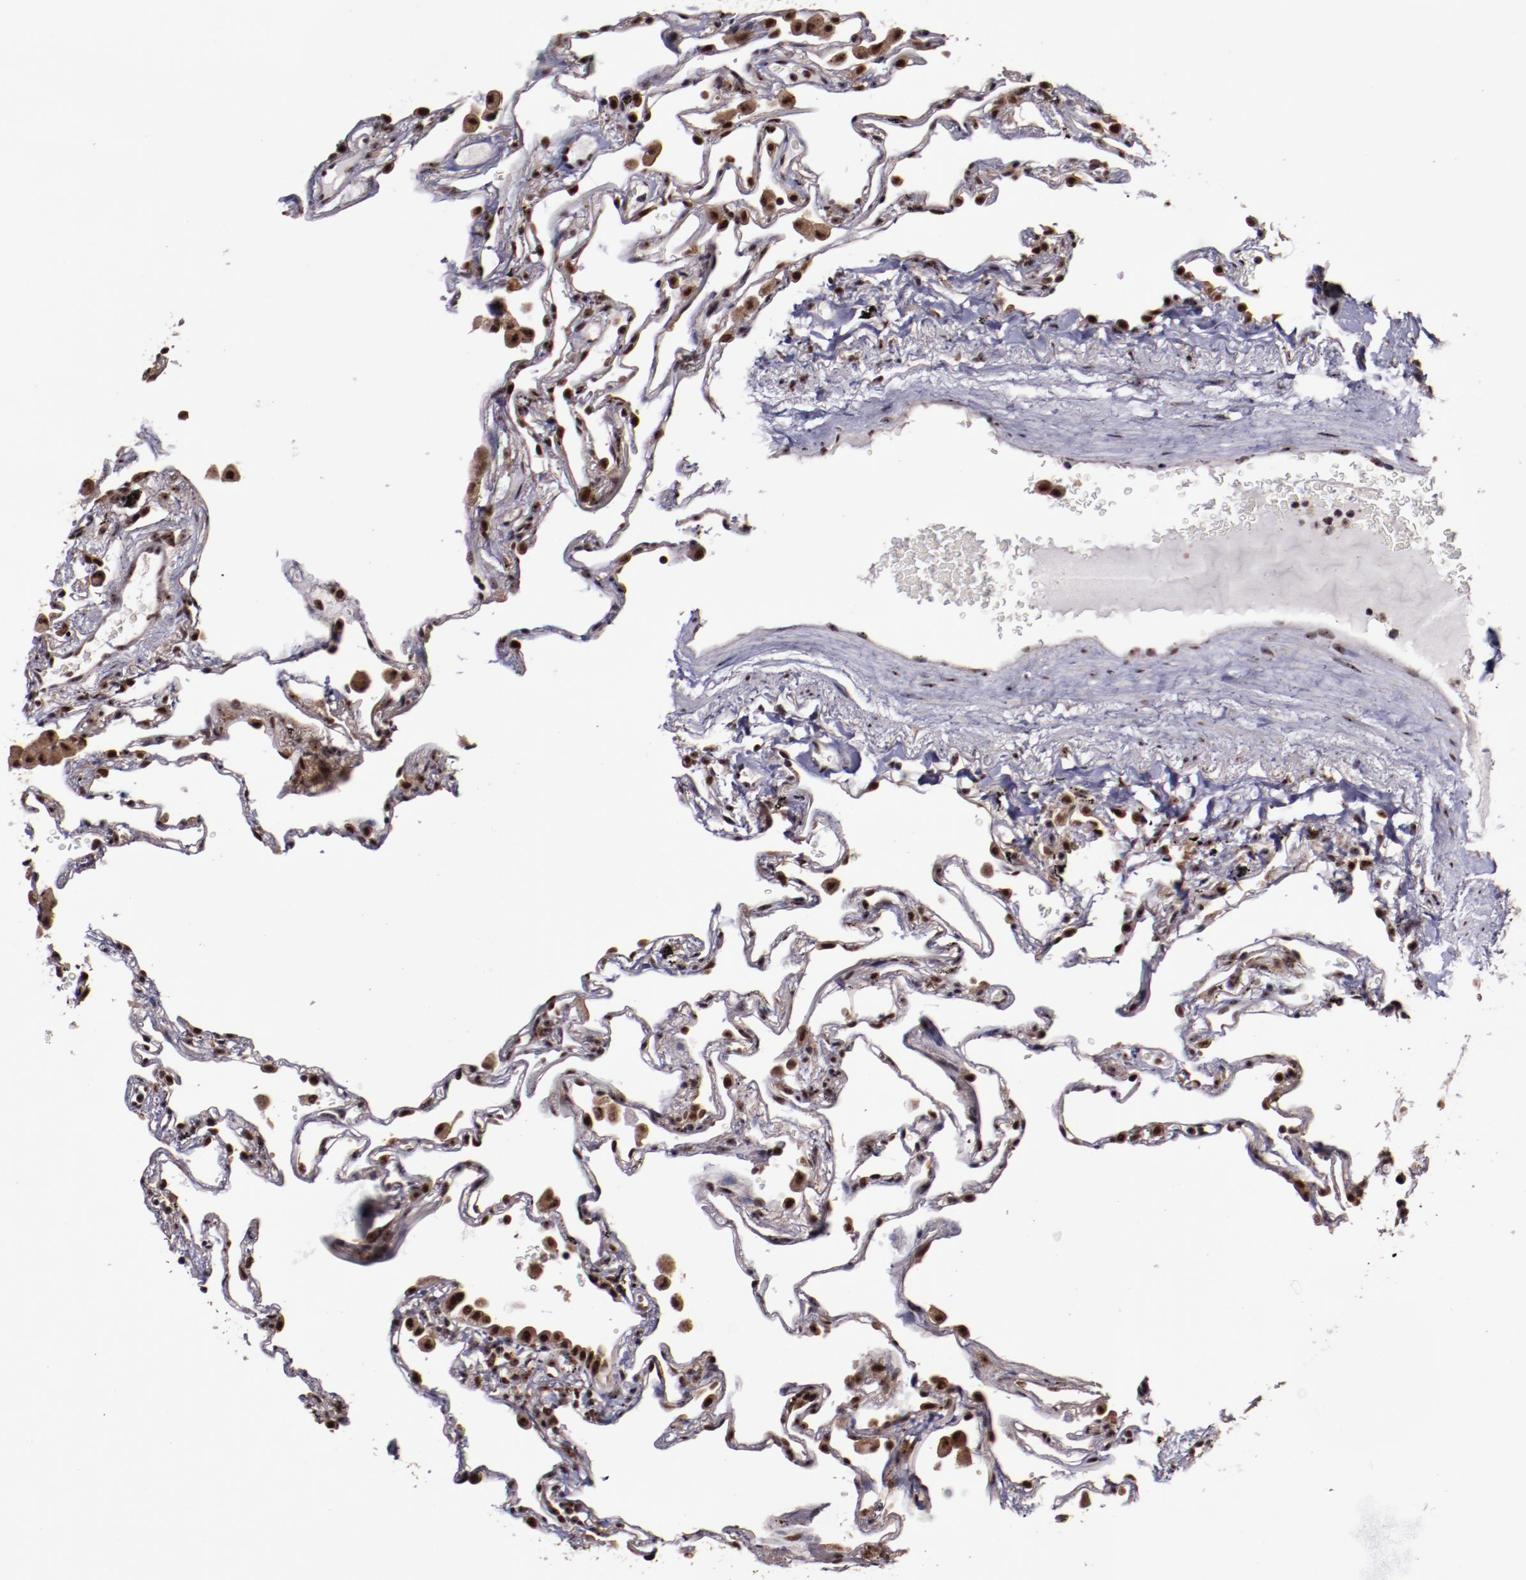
{"staining": {"intensity": "strong", "quantity": "25%-75%", "location": "nuclear"}, "tissue": "lung", "cell_type": "Alveolar cells", "image_type": "normal", "snomed": [{"axis": "morphology", "description": "Normal tissue, NOS"}, {"axis": "morphology", "description": "Inflammation, NOS"}, {"axis": "topography", "description": "Lung"}], "caption": "This is a photomicrograph of IHC staining of normal lung, which shows strong positivity in the nuclear of alveolar cells.", "gene": "CECR2", "patient": {"sex": "male", "age": 69}}